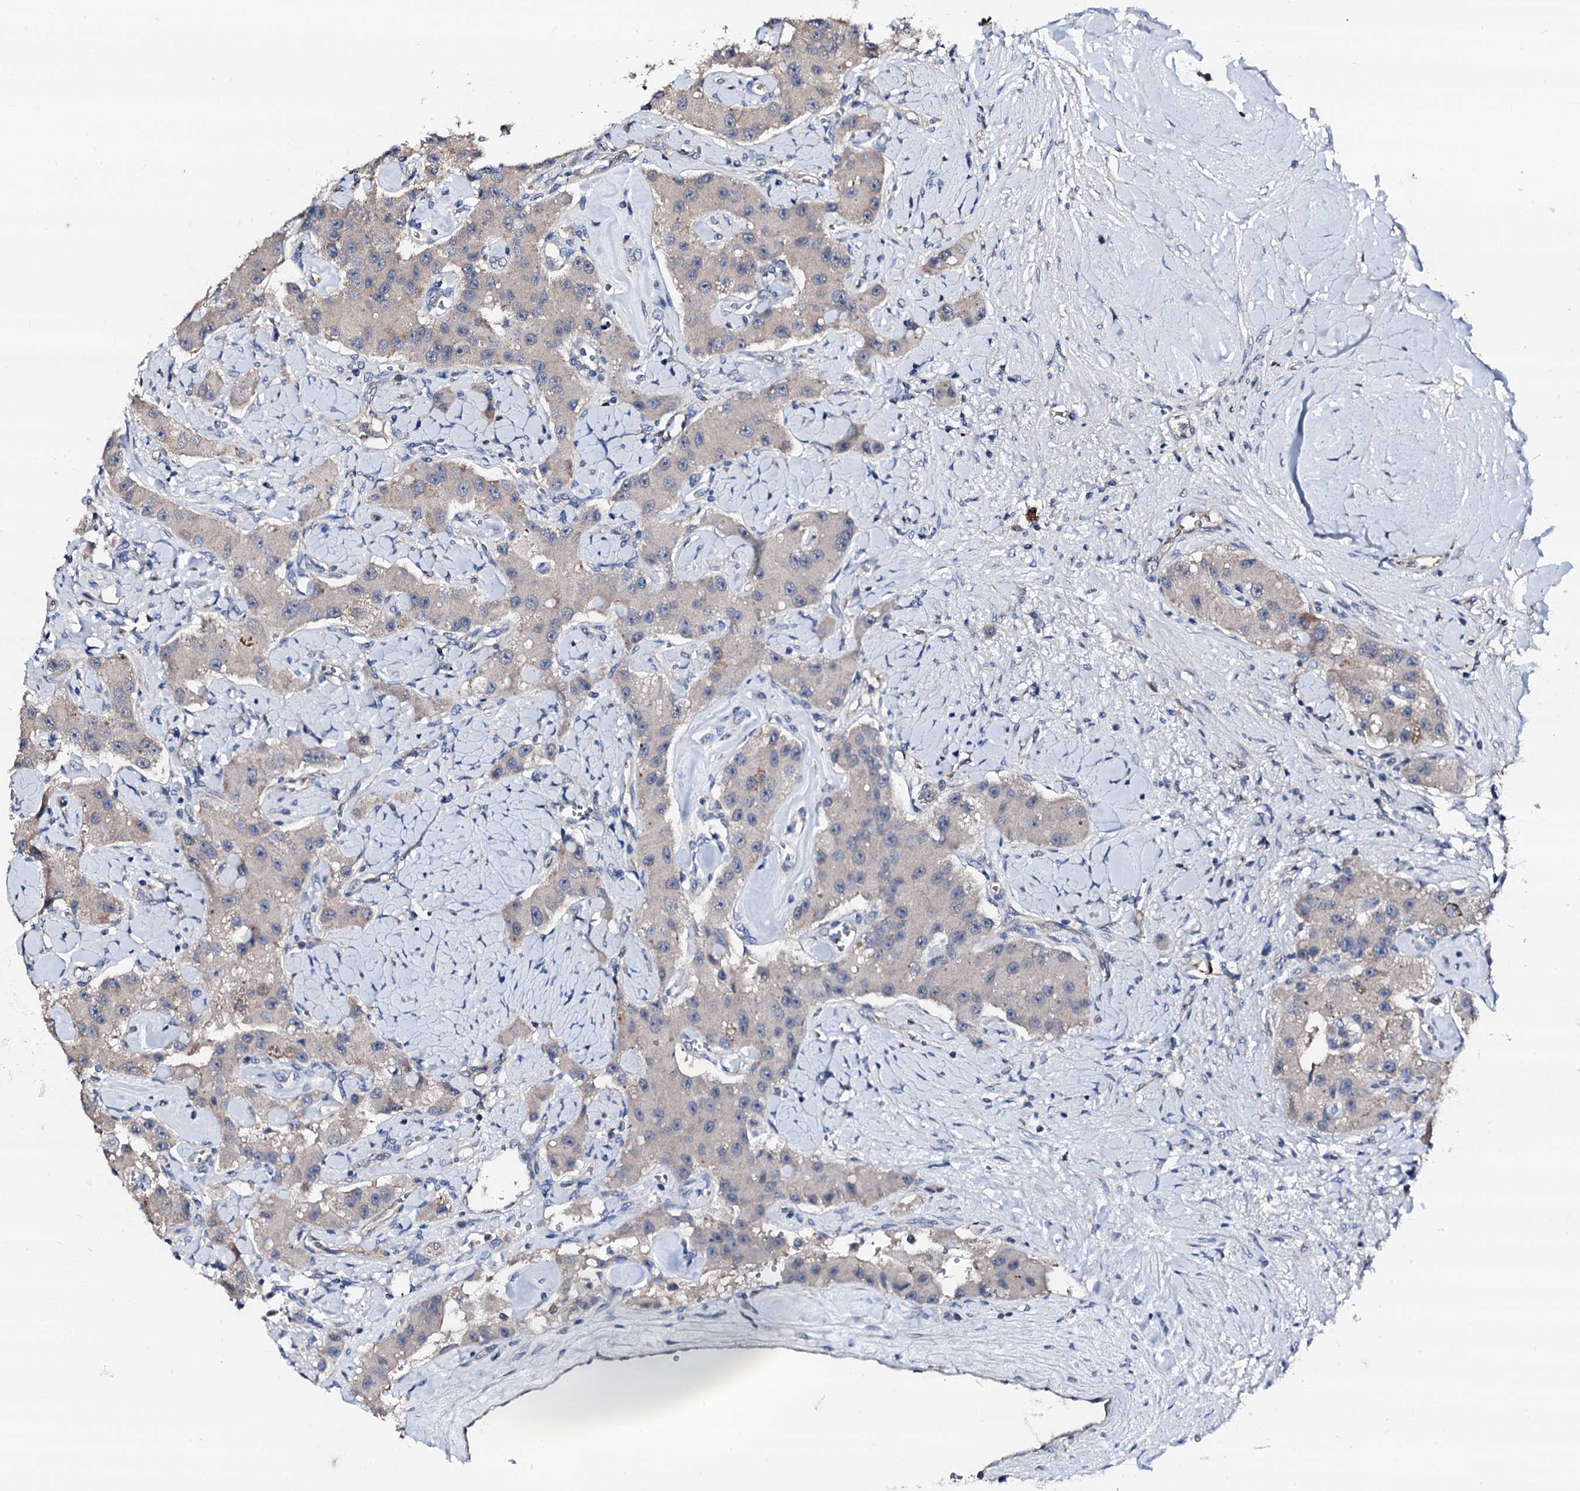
{"staining": {"intensity": "negative", "quantity": "none", "location": "none"}, "tissue": "carcinoid", "cell_type": "Tumor cells", "image_type": "cancer", "snomed": [{"axis": "morphology", "description": "Carcinoid, malignant, NOS"}, {"axis": "topography", "description": "Pancreas"}], "caption": "A high-resolution histopathology image shows immunohistochemistry staining of carcinoid (malignant), which exhibits no significant positivity in tumor cells. Brightfield microscopy of IHC stained with DAB (brown) and hematoxylin (blue), captured at high magnification.", "gene": "TRAFD1", "patient": {"sex": "male", "age": 41}}